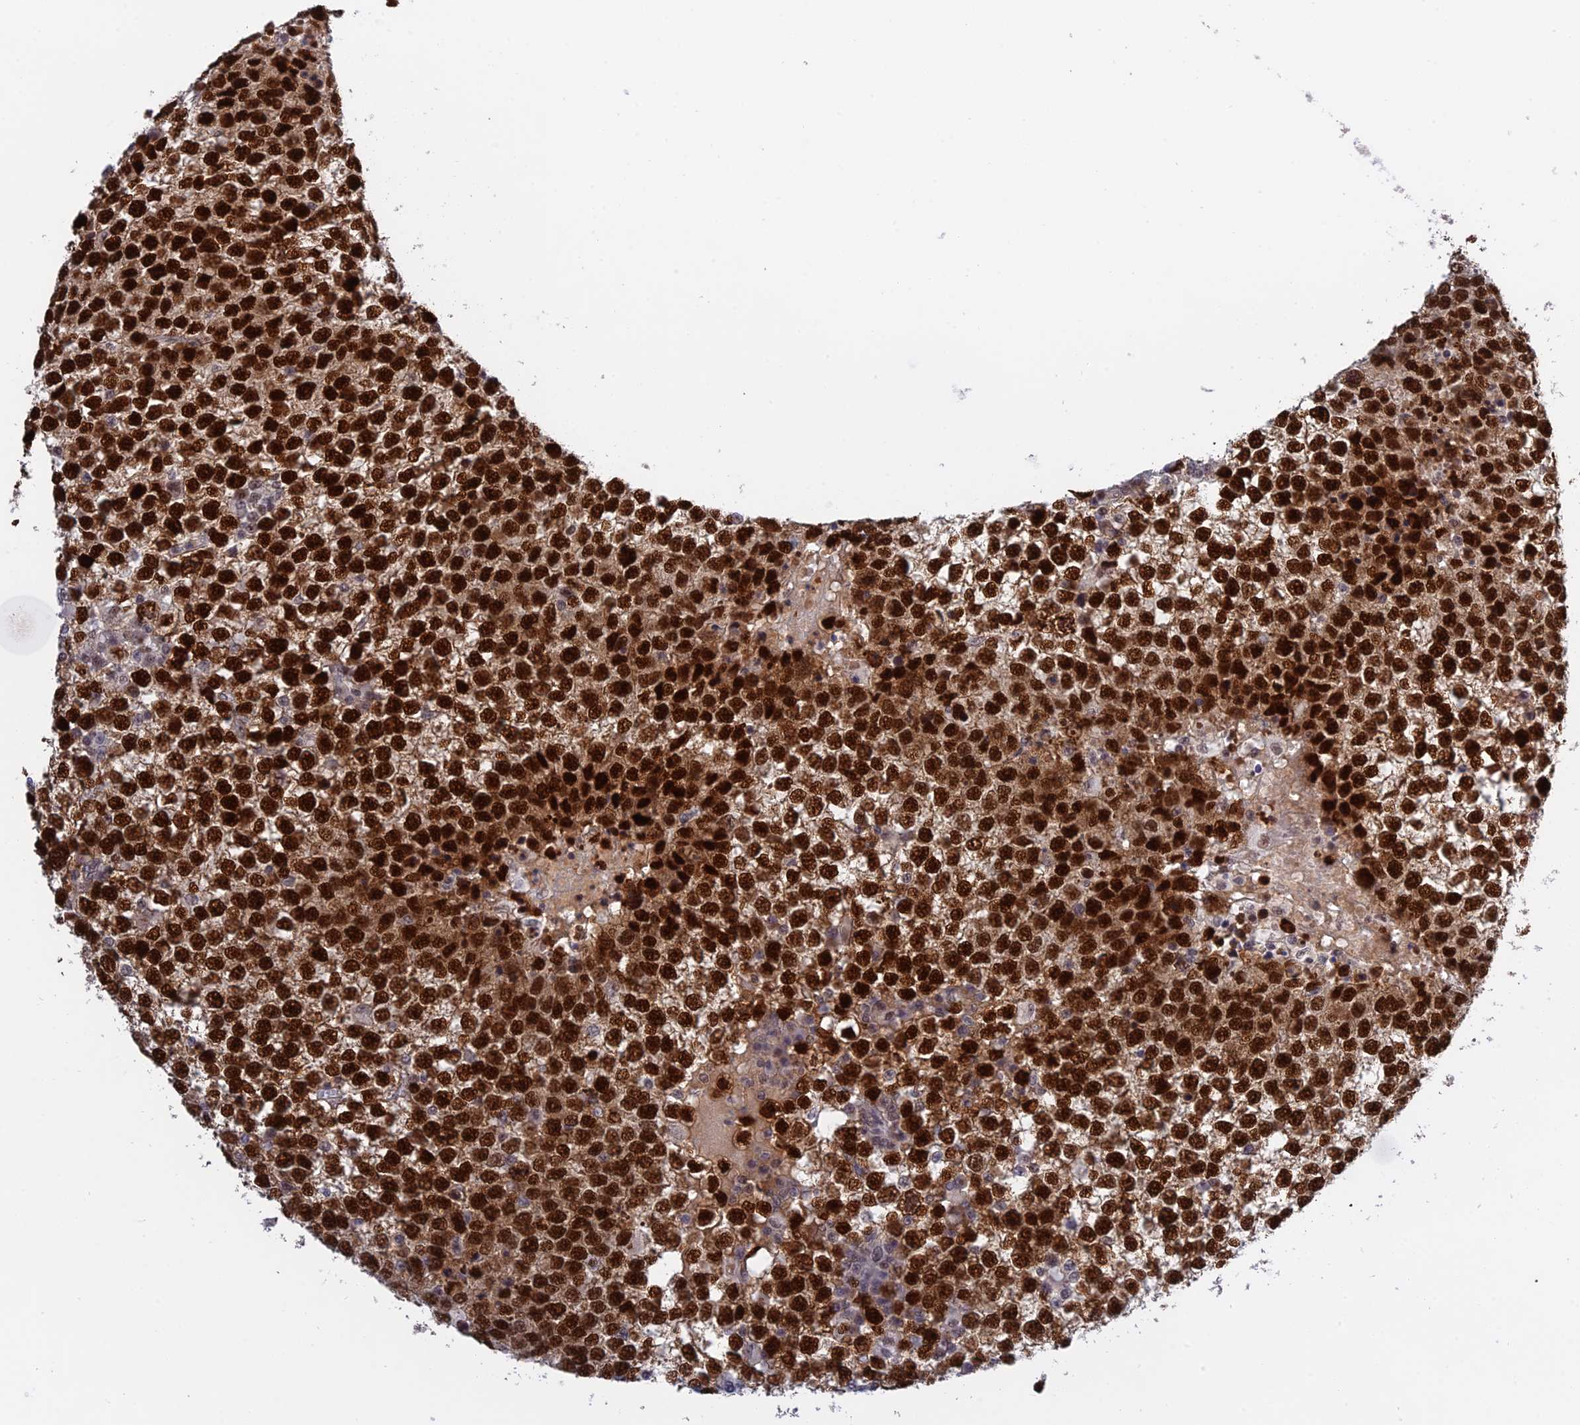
{"staining": {"intensity": "strong", "quantity": ">75%", "location": "cytoplasmic/membranous,nuclear"}, "tissue": "testis cancer", "cell_type": "Tumor cells", "image_type": "cancer", "snomed": [{"axis": "morphology", "description": "Seminoma, NOS"}, {"axis": "topography", "description": "Testis"}], "caption": "Immunohistochemical staining of human testis cancer reveals high levels of strong cytoplasmic/membranous and nuclear protein staining in about >75% of tumor cells.", "gene": "TCEA1", "patient": {"sex": "male", "age": 65}}